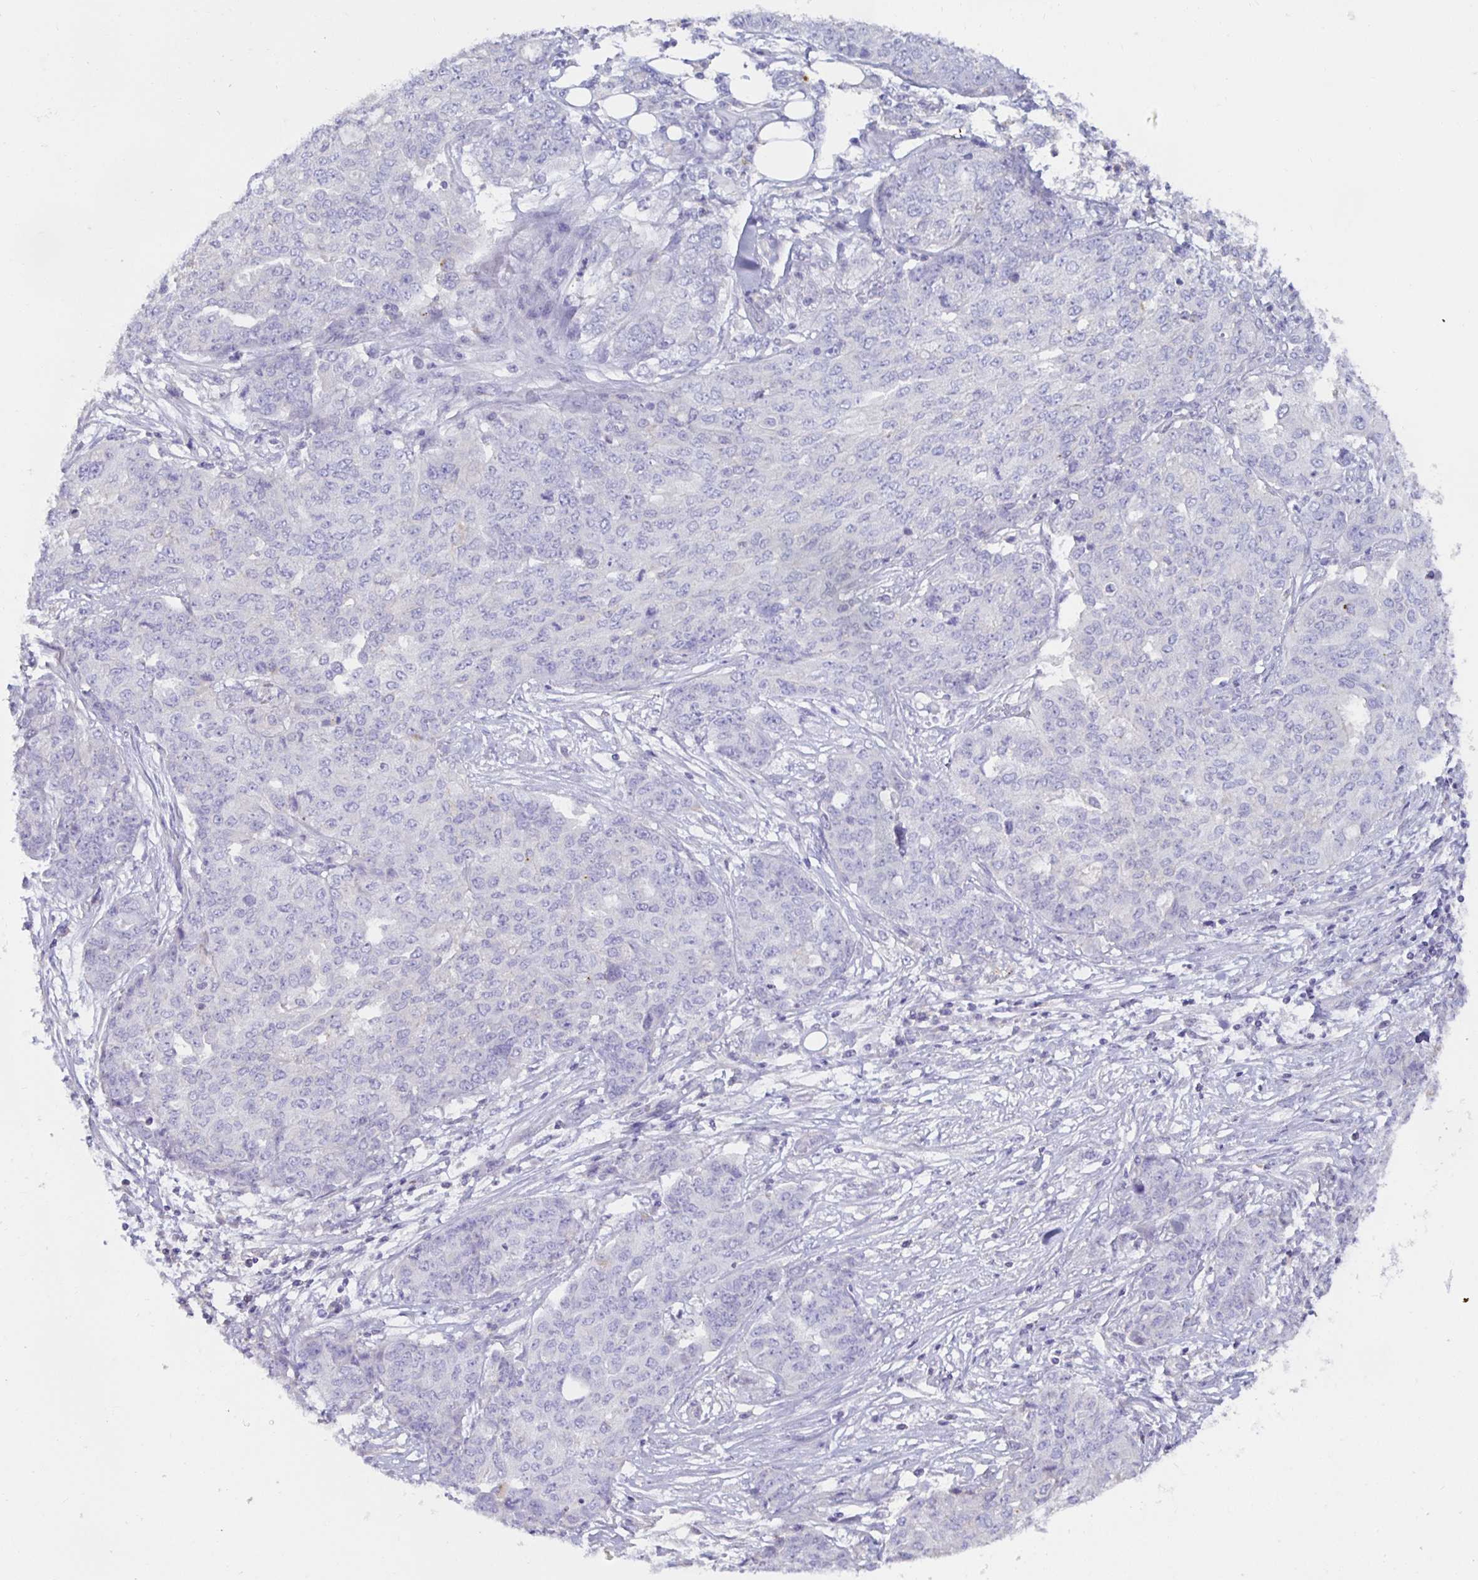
{"staining": {"intensity": "negative", "quantity": "none", "location": "none"}, "tissue": "ovarian cancer", "cell_type": "Tumor cells", "image_type": "cancer", "snomed": [{"axis": "morphology", "description": "Cystadenocarcinoma, serous, NOS"}, {"axis": "topography", "description": "Soft tissue"}, {"axis": "topography", "description": "Ovary"}], "caption": "Immunohistochemistry of ovarian cancer (serous cystadenocarcinoma) reveals no positivity in tumor cells.", "gene": "METTL22", "patient": {"sex": "female", "age": 57}}